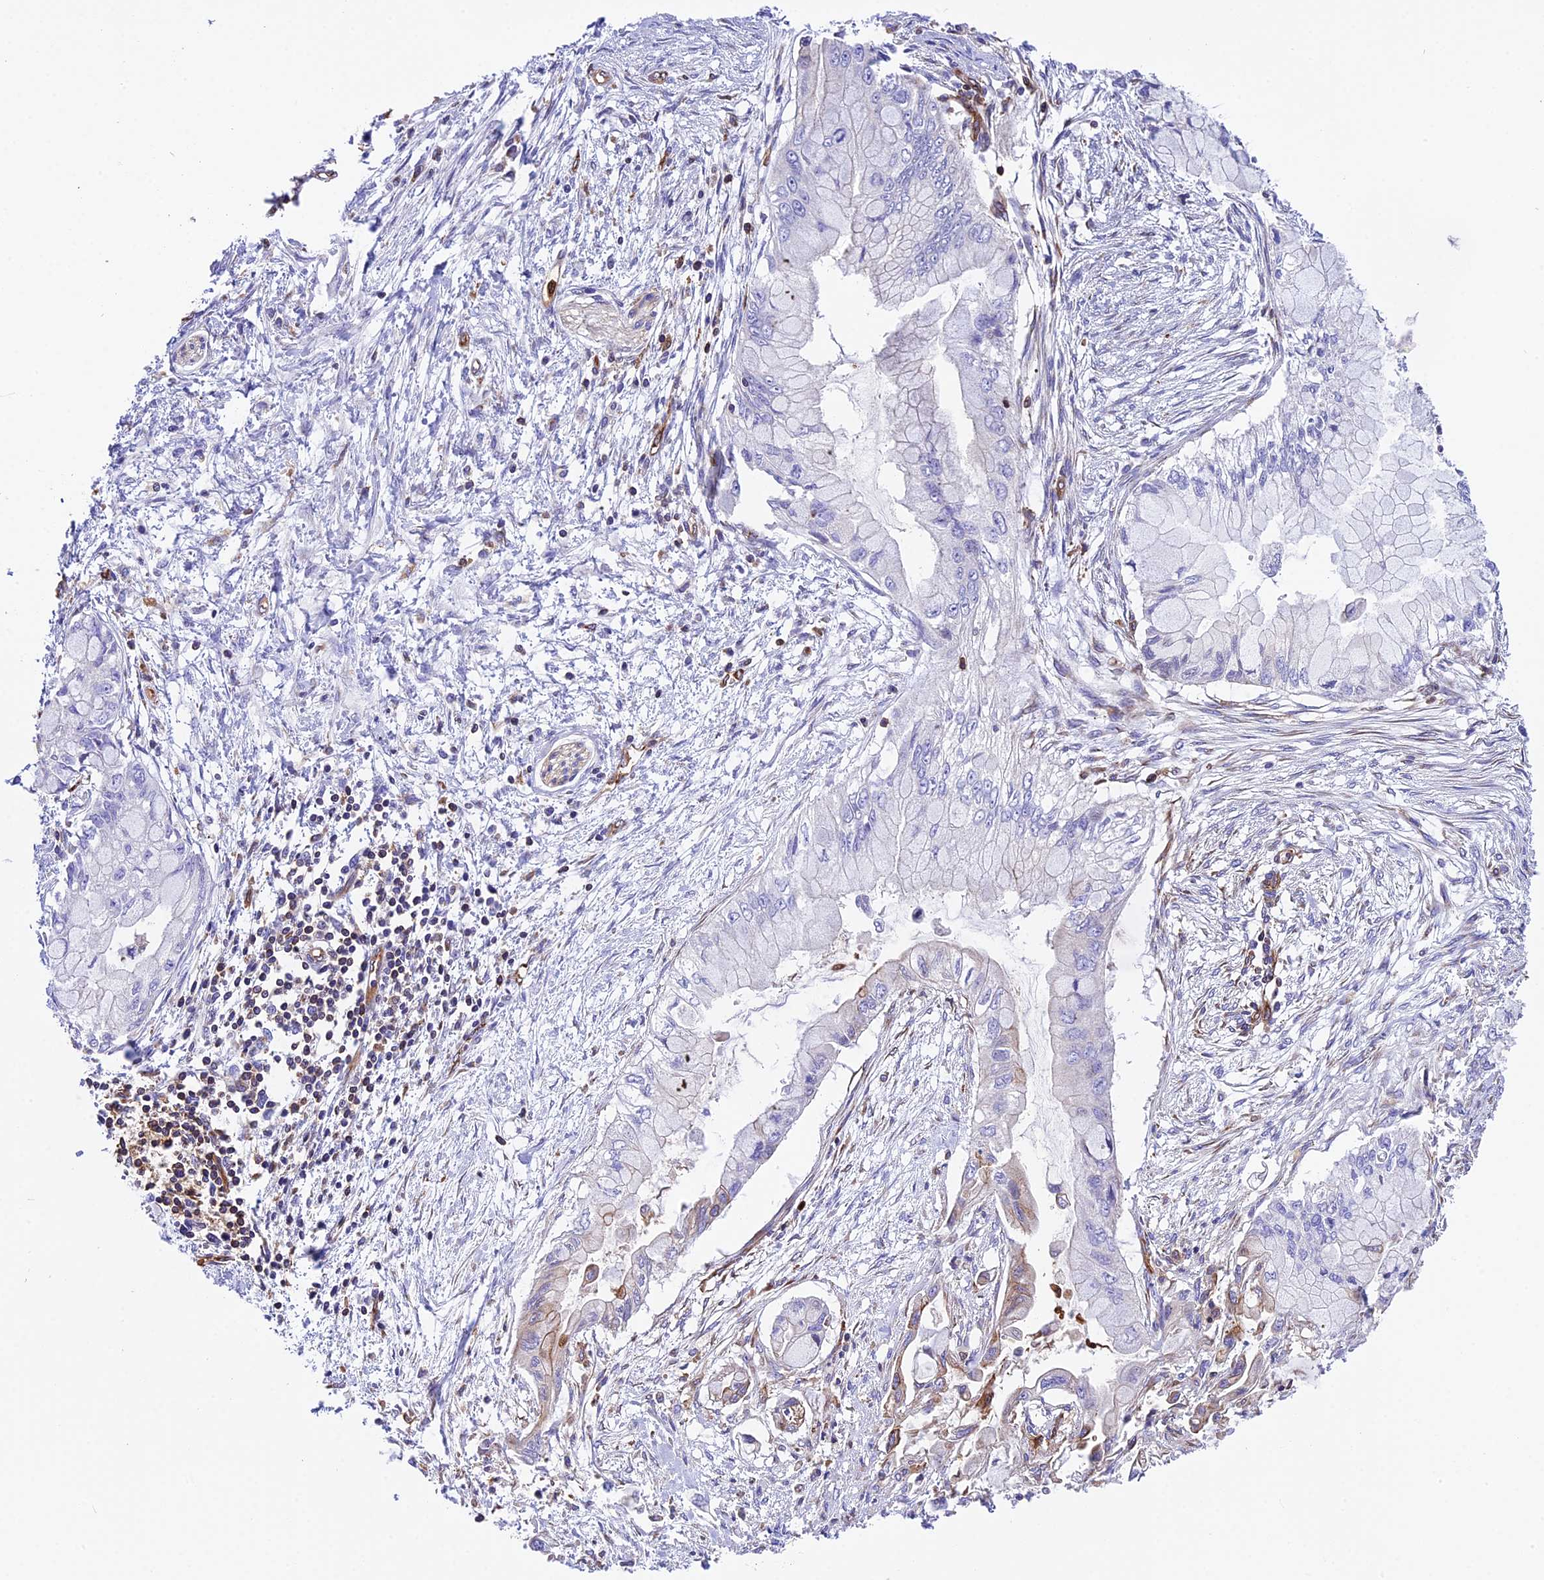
{"staining": {"intensity": "negative", "quantity": "none", "location": "none"}, "tissue": "pancreatic cancer", "cell_type": "Tumor cells", "image_type": "cancer", "snomed": [{"axis": "morphology", "description": "Adenocarcinoma, NOS"}, {"axis": "topography", "description": "Pancreas"}], "caption": "An image of pancreatic cancer stained for a protein reveals no brown staining in tumor cells.", "gene": "CD99L2", "patient": {"sex": "male", "age": 48}}